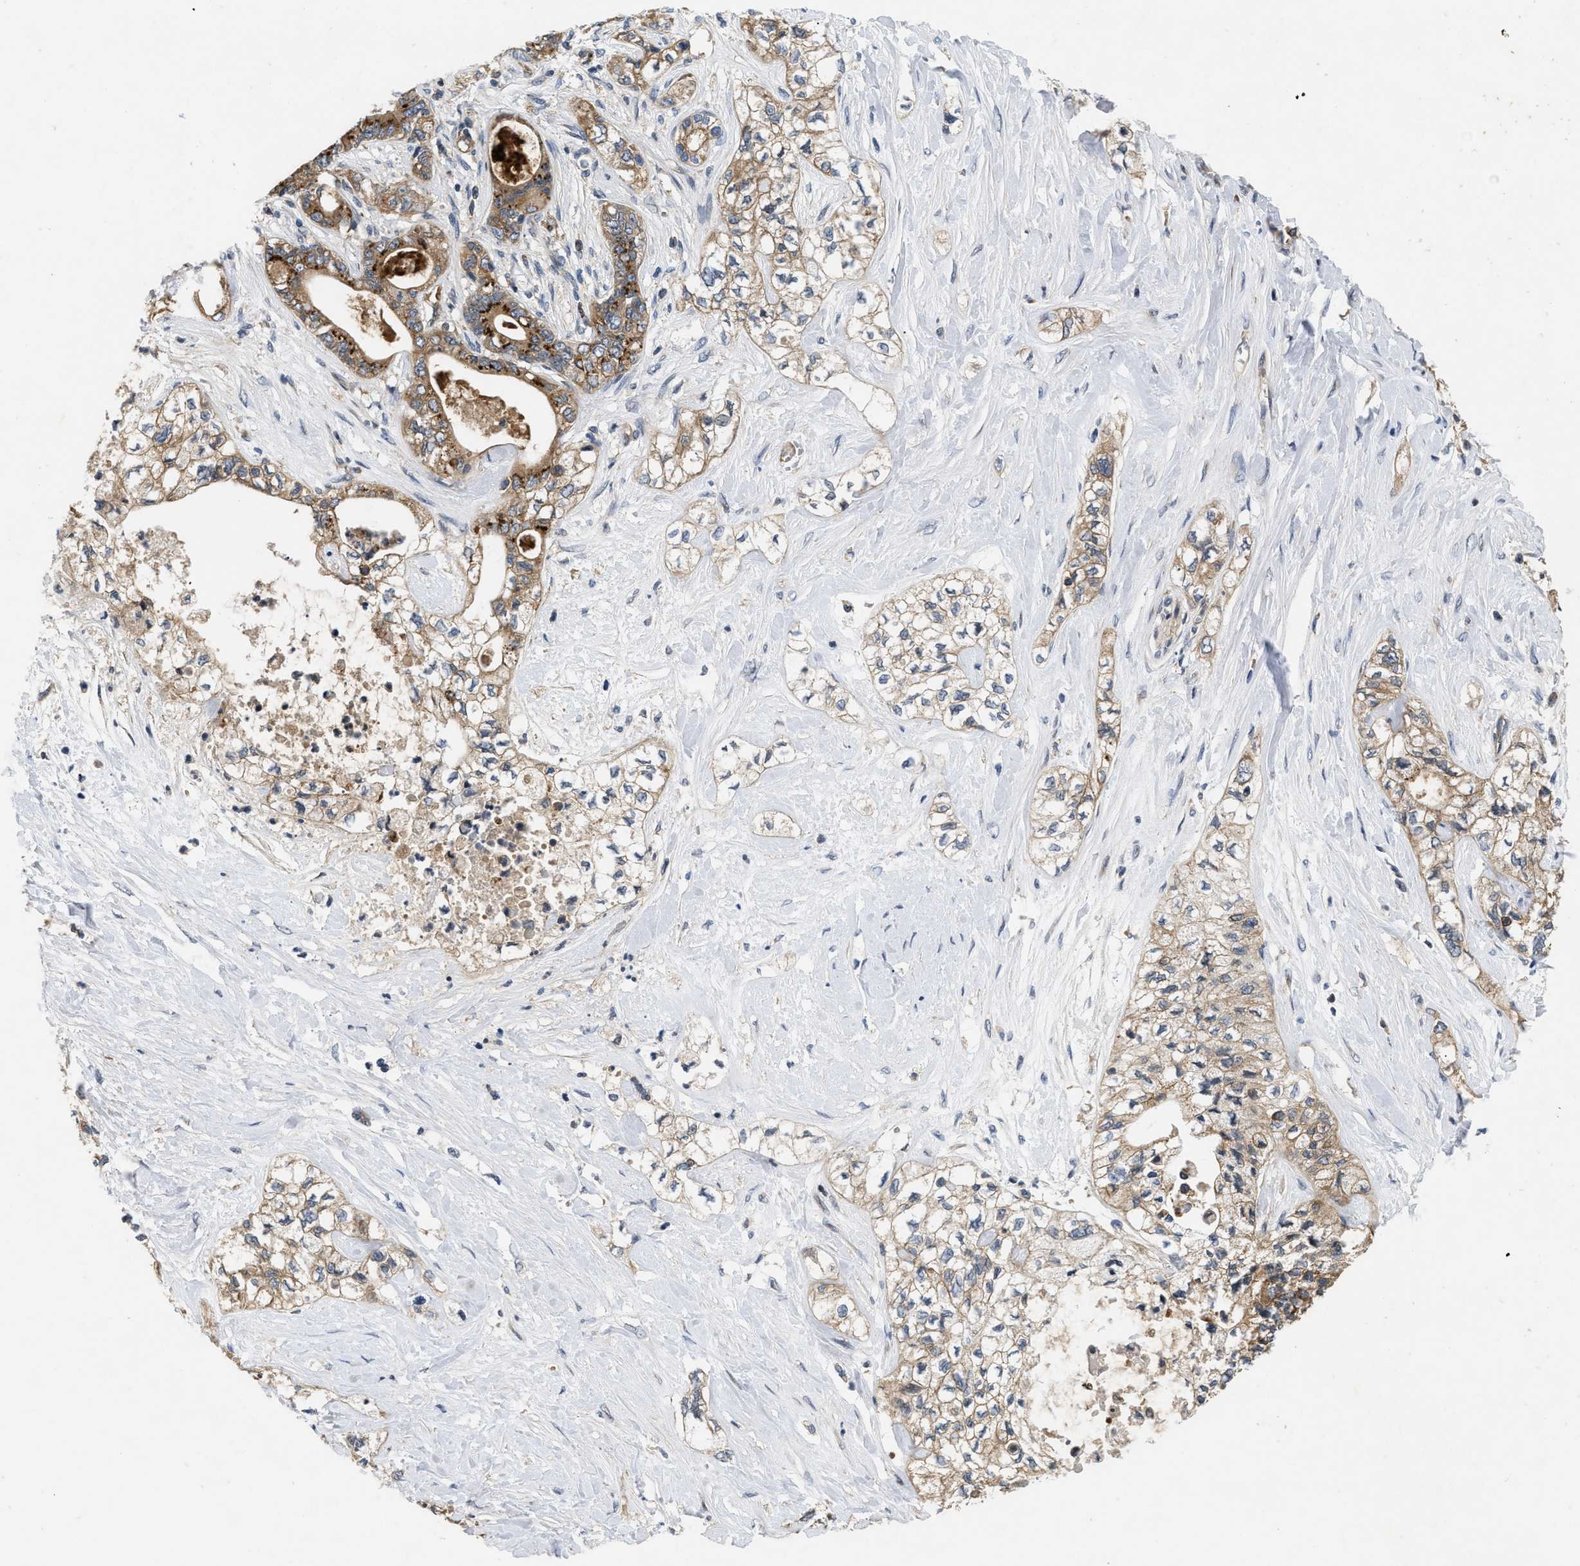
{"staining": {"intensity": "moderate", "quantity": ">75%", "location": "cytoplasmic/membranous"}, "tissue": "pancreatic cancer", "cell_type": "Tumor cells", "image_type": "cancer", "snomed": [{"axis": "morphology", "description": "Adenocarcinoma, NOS"}, {"axis": "topography", "description": "Pancreas"}], "caption": "Immunohistochemistry (IHC) (DAB) staining of human adenocarcinoma (pancreatic) exhibits moderate cytoplasmic/membranous protein staining in approximately >75% of tumor cells.", "gene": "HMGCR", "patient": {"sex": "male", "age": 70}}